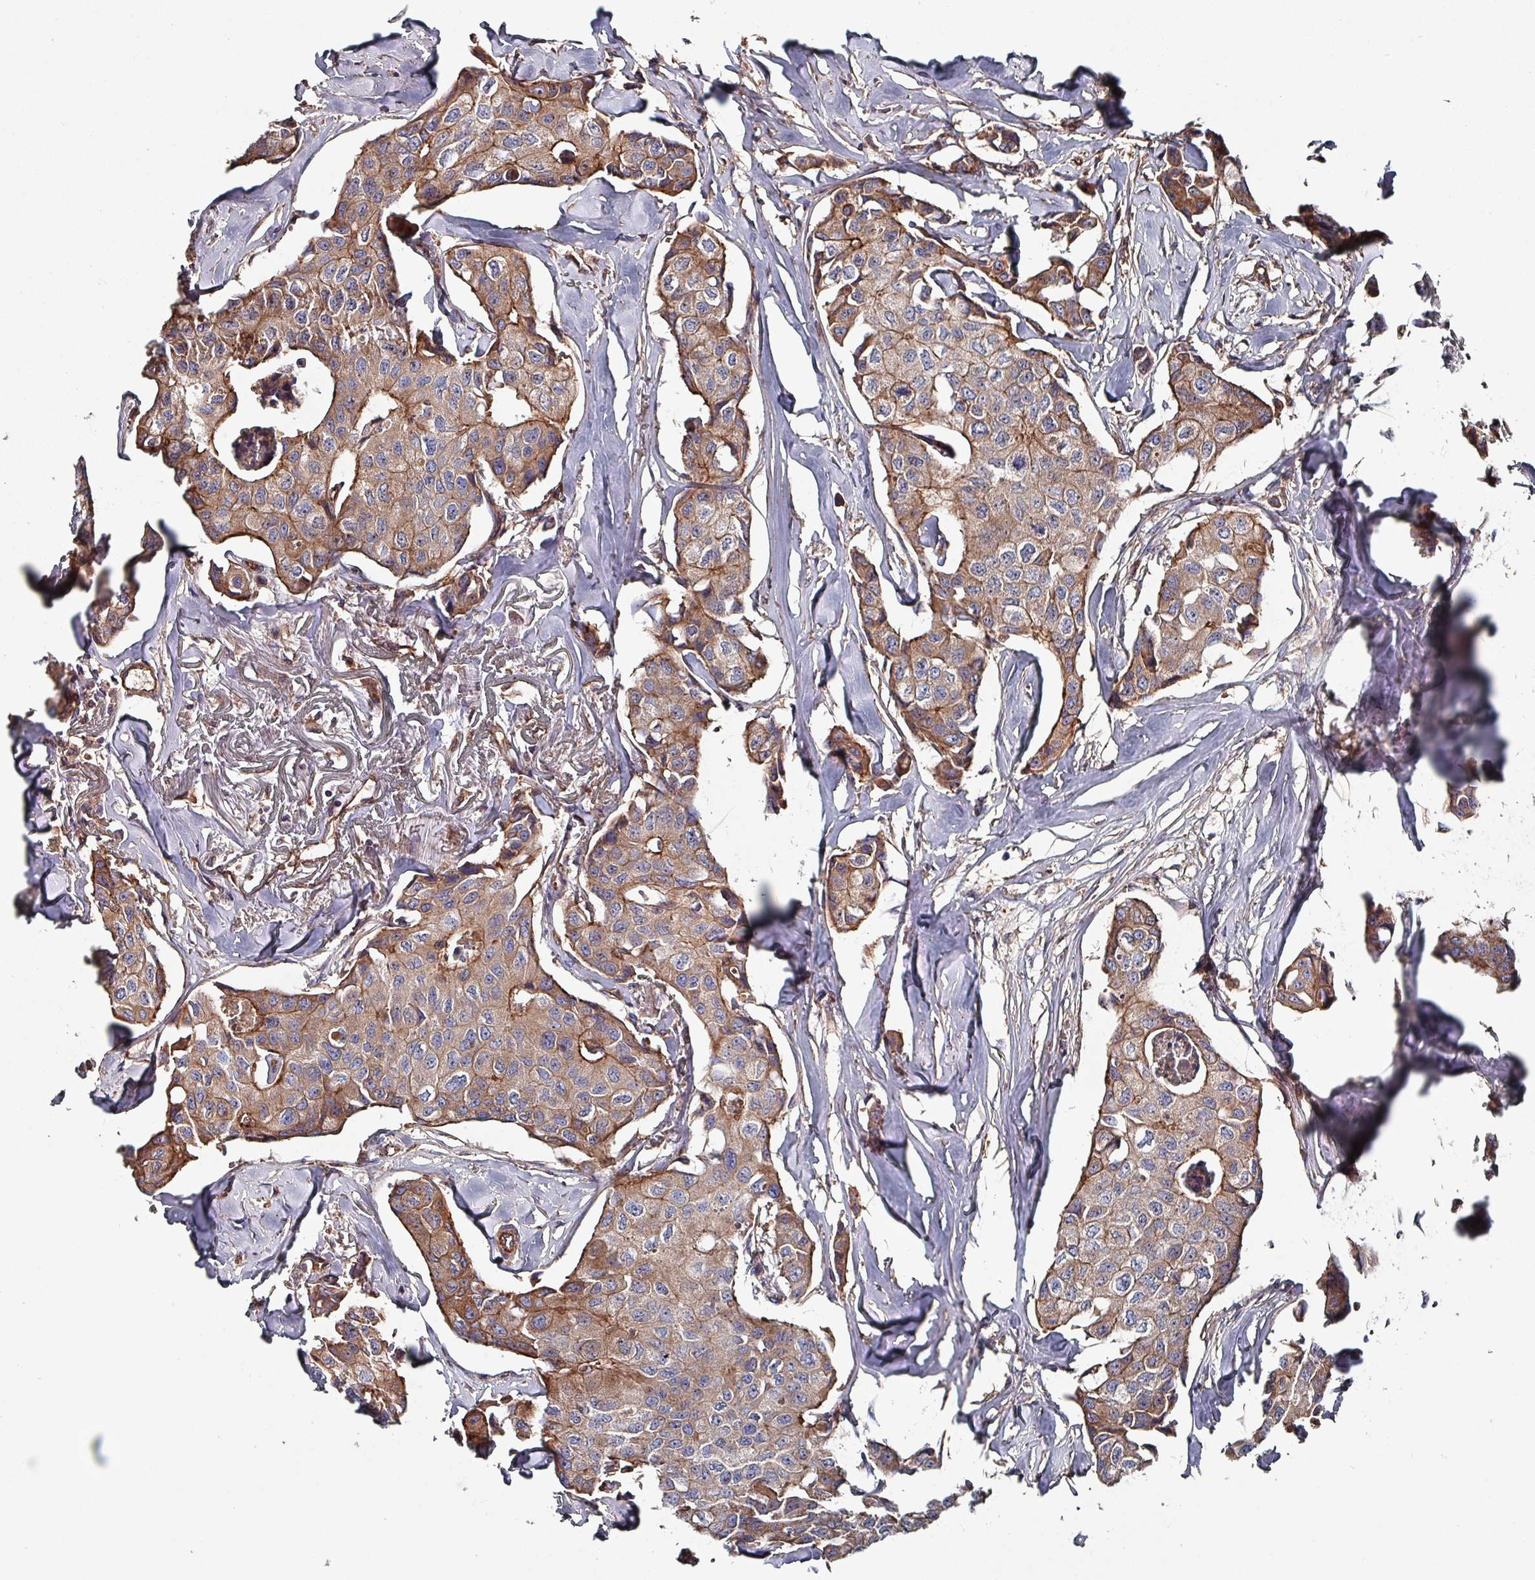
{"staining": {"intensity": "moderate", "quantity": "25%-75%", "location": "cytoplasmic/membranous"}, "tissue": "breast cancer", "cell_type": "Tumor cells", "image_type": "cancer", "snomed": [{"axis": "morphology", "description": "Duct carcinoma"}, {"axis": "topography", "description": "Breast"}], "caption": "Tumor cells demonstrate medium levels of moderate cytoplasmic/membranous staining in about 25%-75% of cells in infiltrating ductal carcinoma (breast).", "gene": "ANO10", "patient": {"sex": "female", "age": 80}}